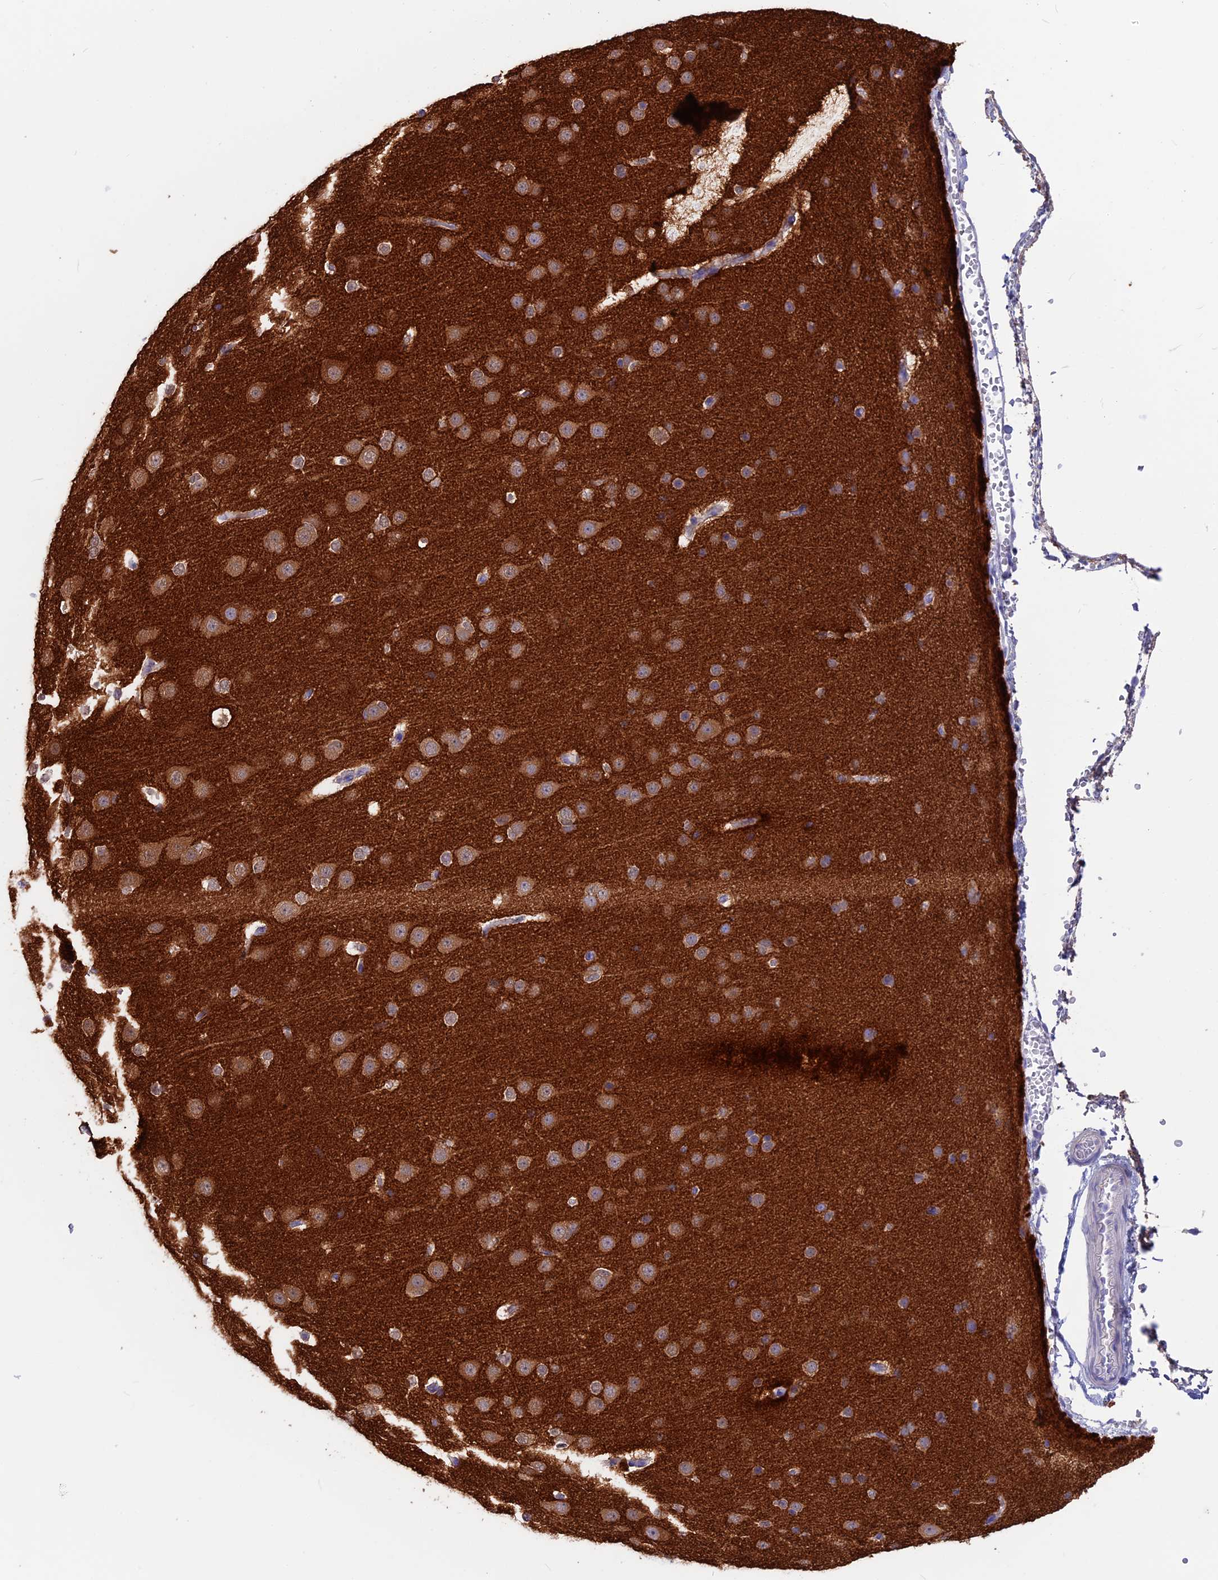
{"staining": {"intensity": "negative", "quantity": "none", "location": "none"}, "tissue": "cerebral cortex", "cell_type": "Endothelial cells", "image_type": "normal", "snomed": [{"axis": "morphology", "description": "Normal tissue, NOS"}, {"axis": "morphology", "description": "Developmental malformation"}, {"axis": "topography", "description": "Cerebral cortex"}], "caption": "IHC of benign cerebral cortex exhibits no positivity in endothelial cells. (DAB immunohistochemistry with hematoxylin counter stain).", "gene": "SNAP91", "patient": {"sex": "female", "age": 30}}